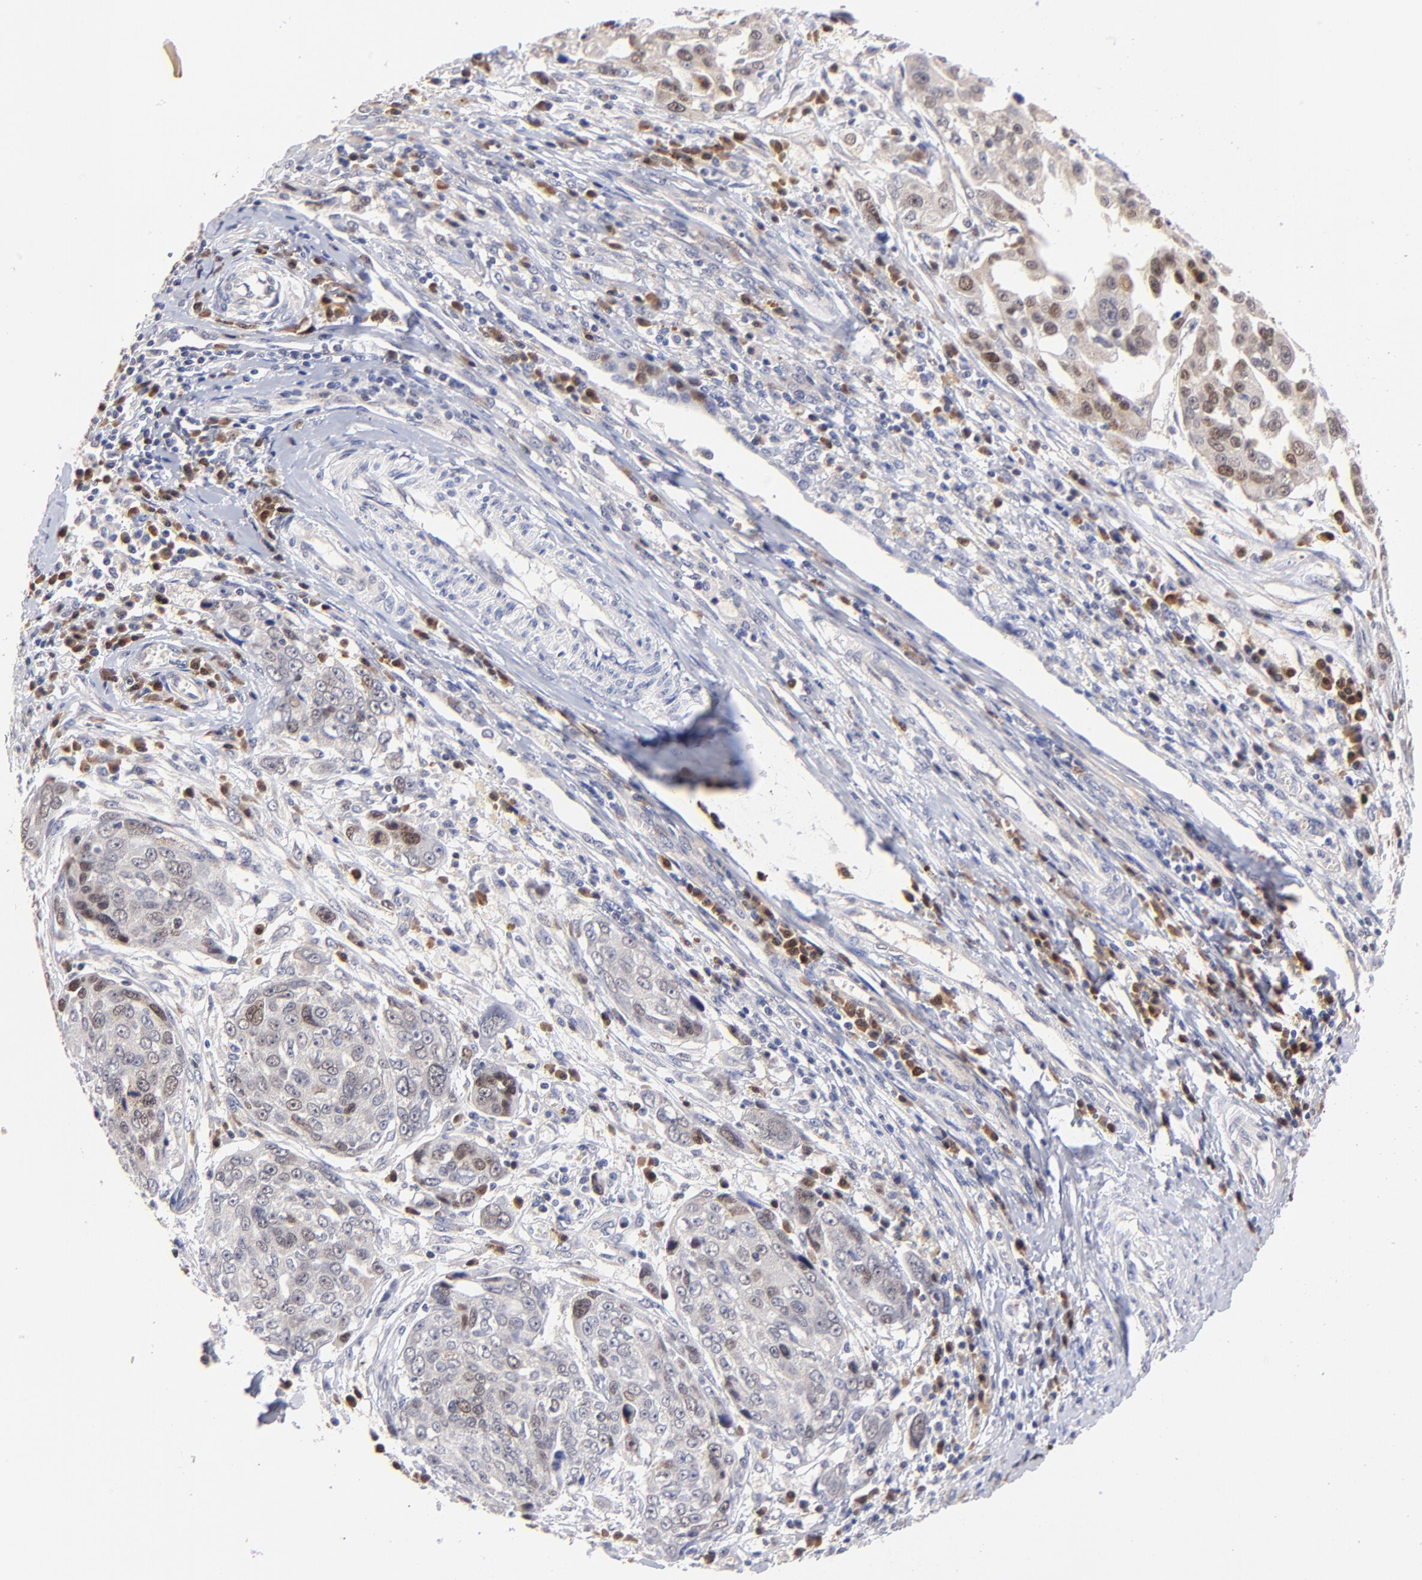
{"staining": {"intensity": "moderate", "quantity": "<25%", "location": "nuclear"}, "tissue": "ovarian cancer", "cell_type": "Tumor cells", "image_type": "cancer", "snomed": [{"axis": "morphology", "description": "Carcinoma, endometroid"}, {"axis": "topography", "description": "Ovary"}], "caption": "DAB (3,3'-diaminobenzidine) immunohistochemical staining of endometroid carcinoma (ovarian) reveals moderate nuclear protein expression in about <25% of tumor cells.", "gene": "ZNF155", "patient": {"sex": "female", "age": 75}}